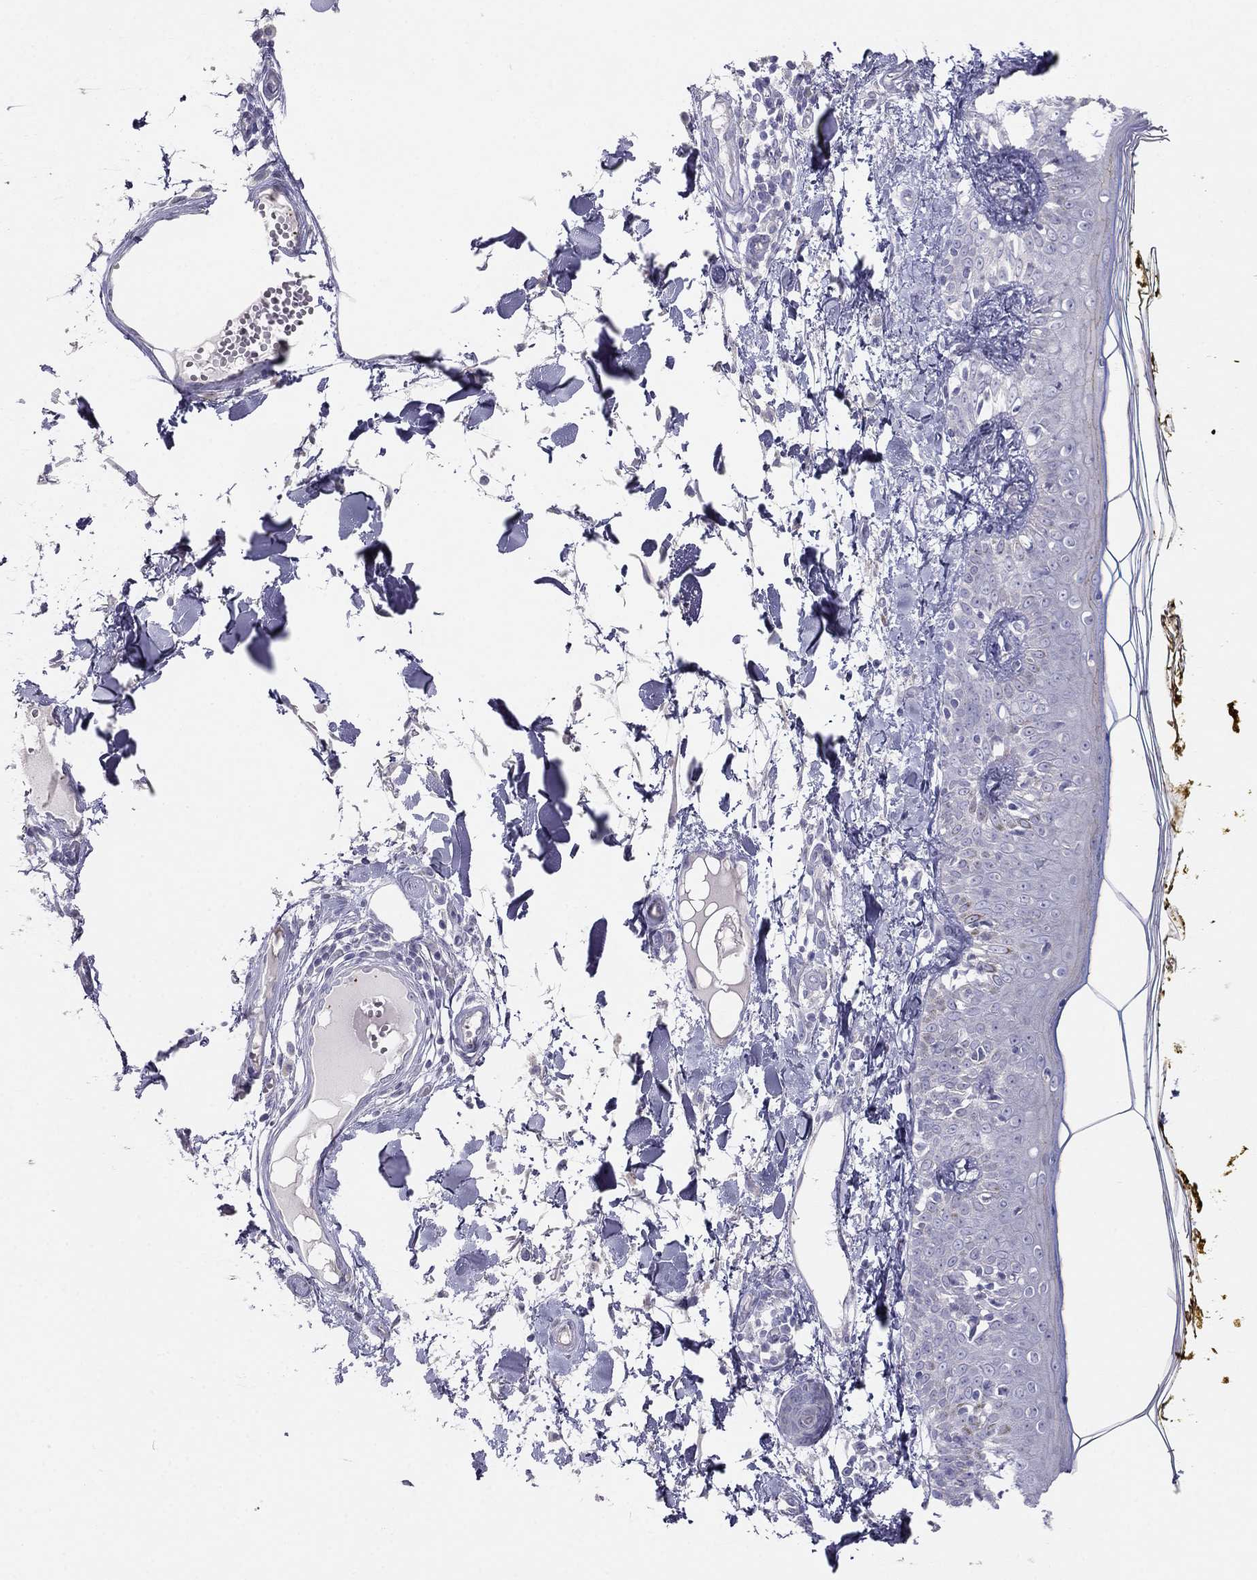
{"staining": {"intensity": "negative", "quantity": "none", "location": "none"}, "tissue": "skin", "cell_type": "Fibroblasts", "image_type": "normal", "snomed": [{"axis": "morphology", "description": "Normal tissue, NOS"}, {"axis": "topography", "description": "Skin"}], "caption": "The histopathology image demonstrates no staining of fibroblasts in unremarkable skin. (Brightfield microscopy of DAB immunohistochemistry (IHC) at high magnification).", "gene": "MGAT4C", "patient": {"sex": "male", "age": 76}}